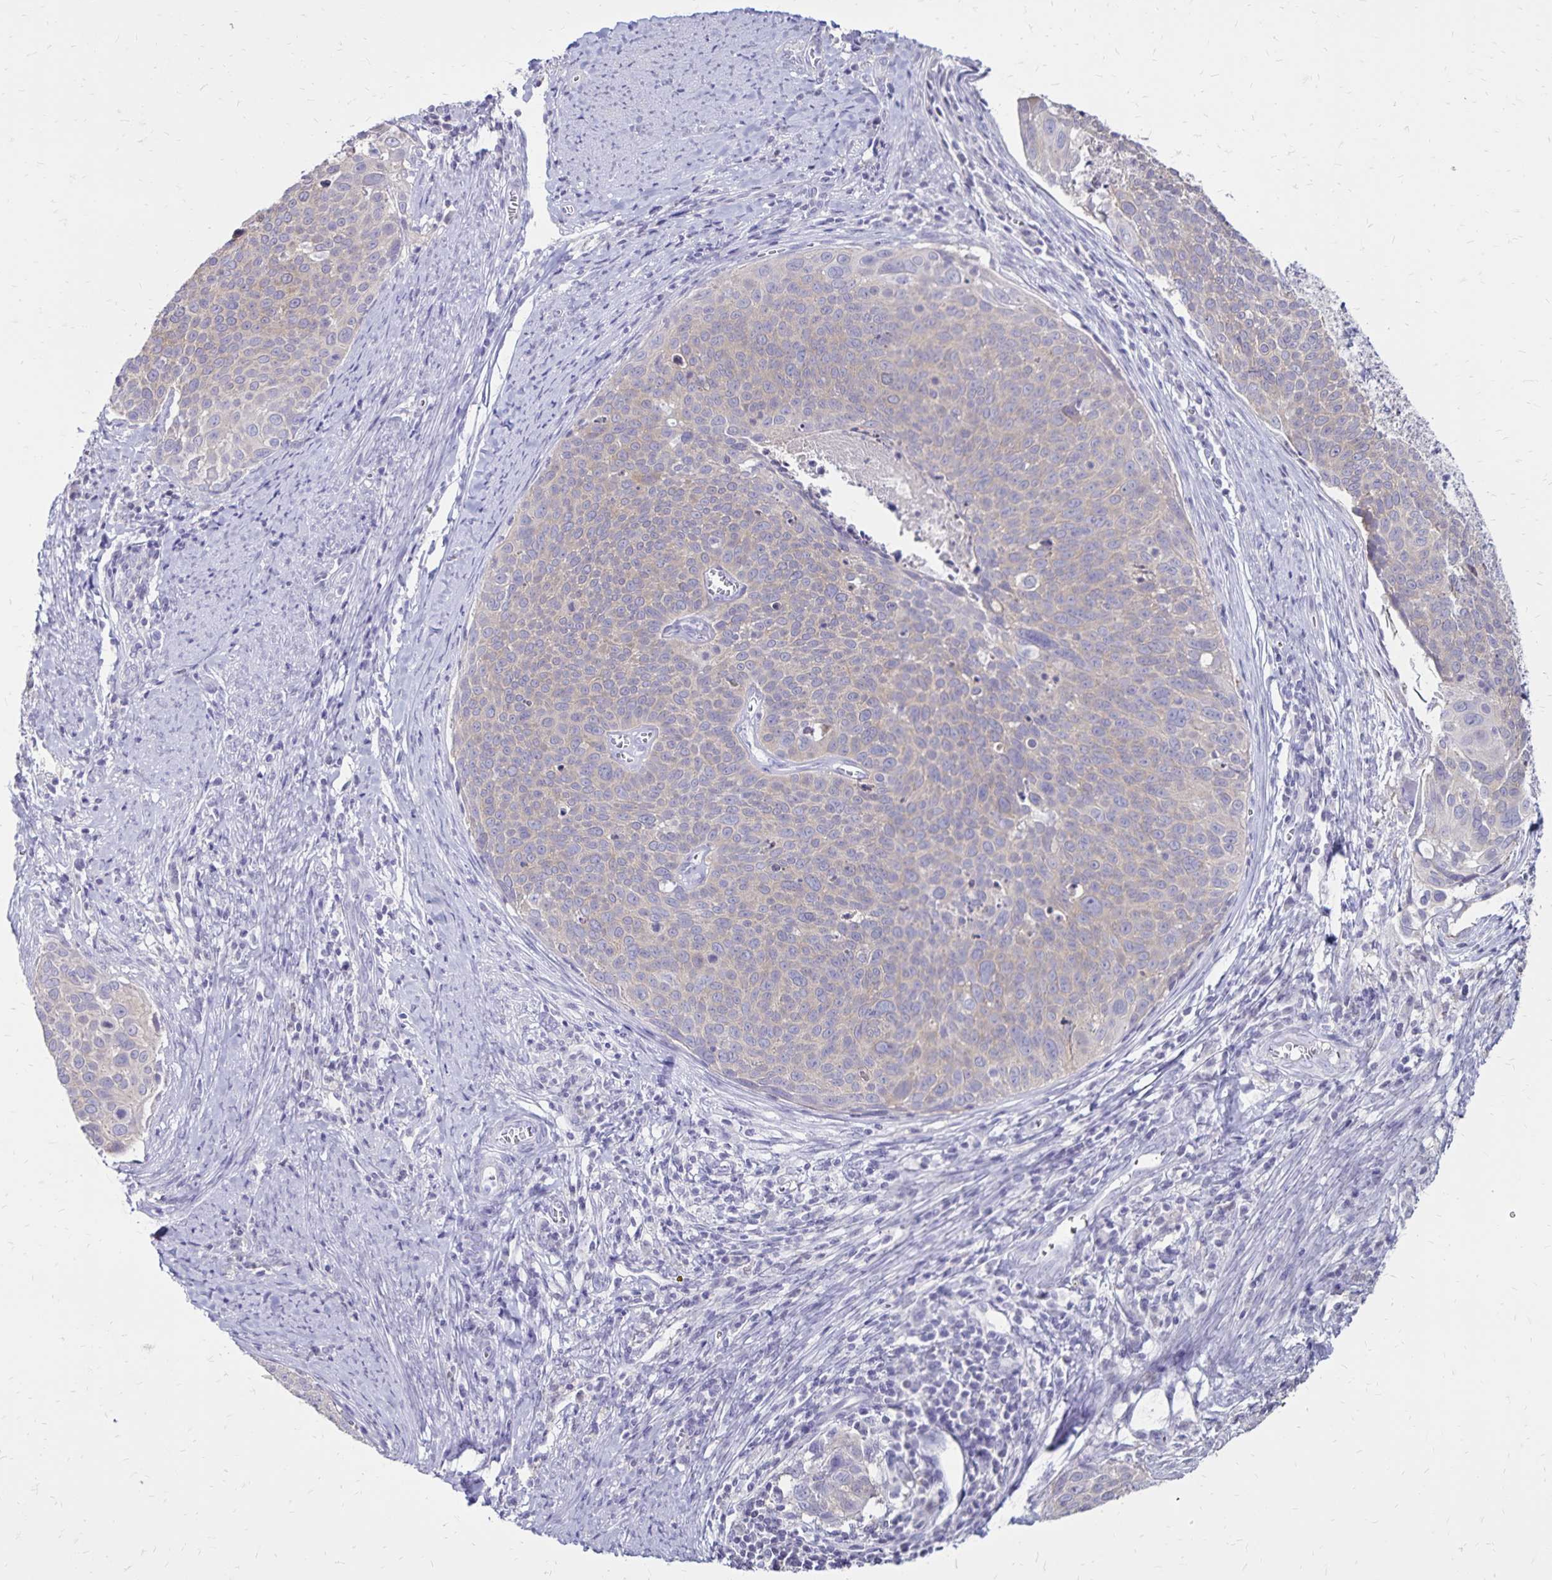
{"staining": {"intensity": "negative", "quantity": "none", "location": "none"}, "tissue": "cervical cancer", "cell_type": "Tumor cells", "image_type": "cancer", "snomed": [{"axis": "morphology", "description": "Squamous cell carcinoma, NOS"}, {"axis": "topography", "description": "Cervix"}], "caption": "Immunohistochemical staining of cervical cancer displays no significant positivity in tumor cells.", "gene": "SH3GL3", "patient": {"sex": "female", "age": 39}}